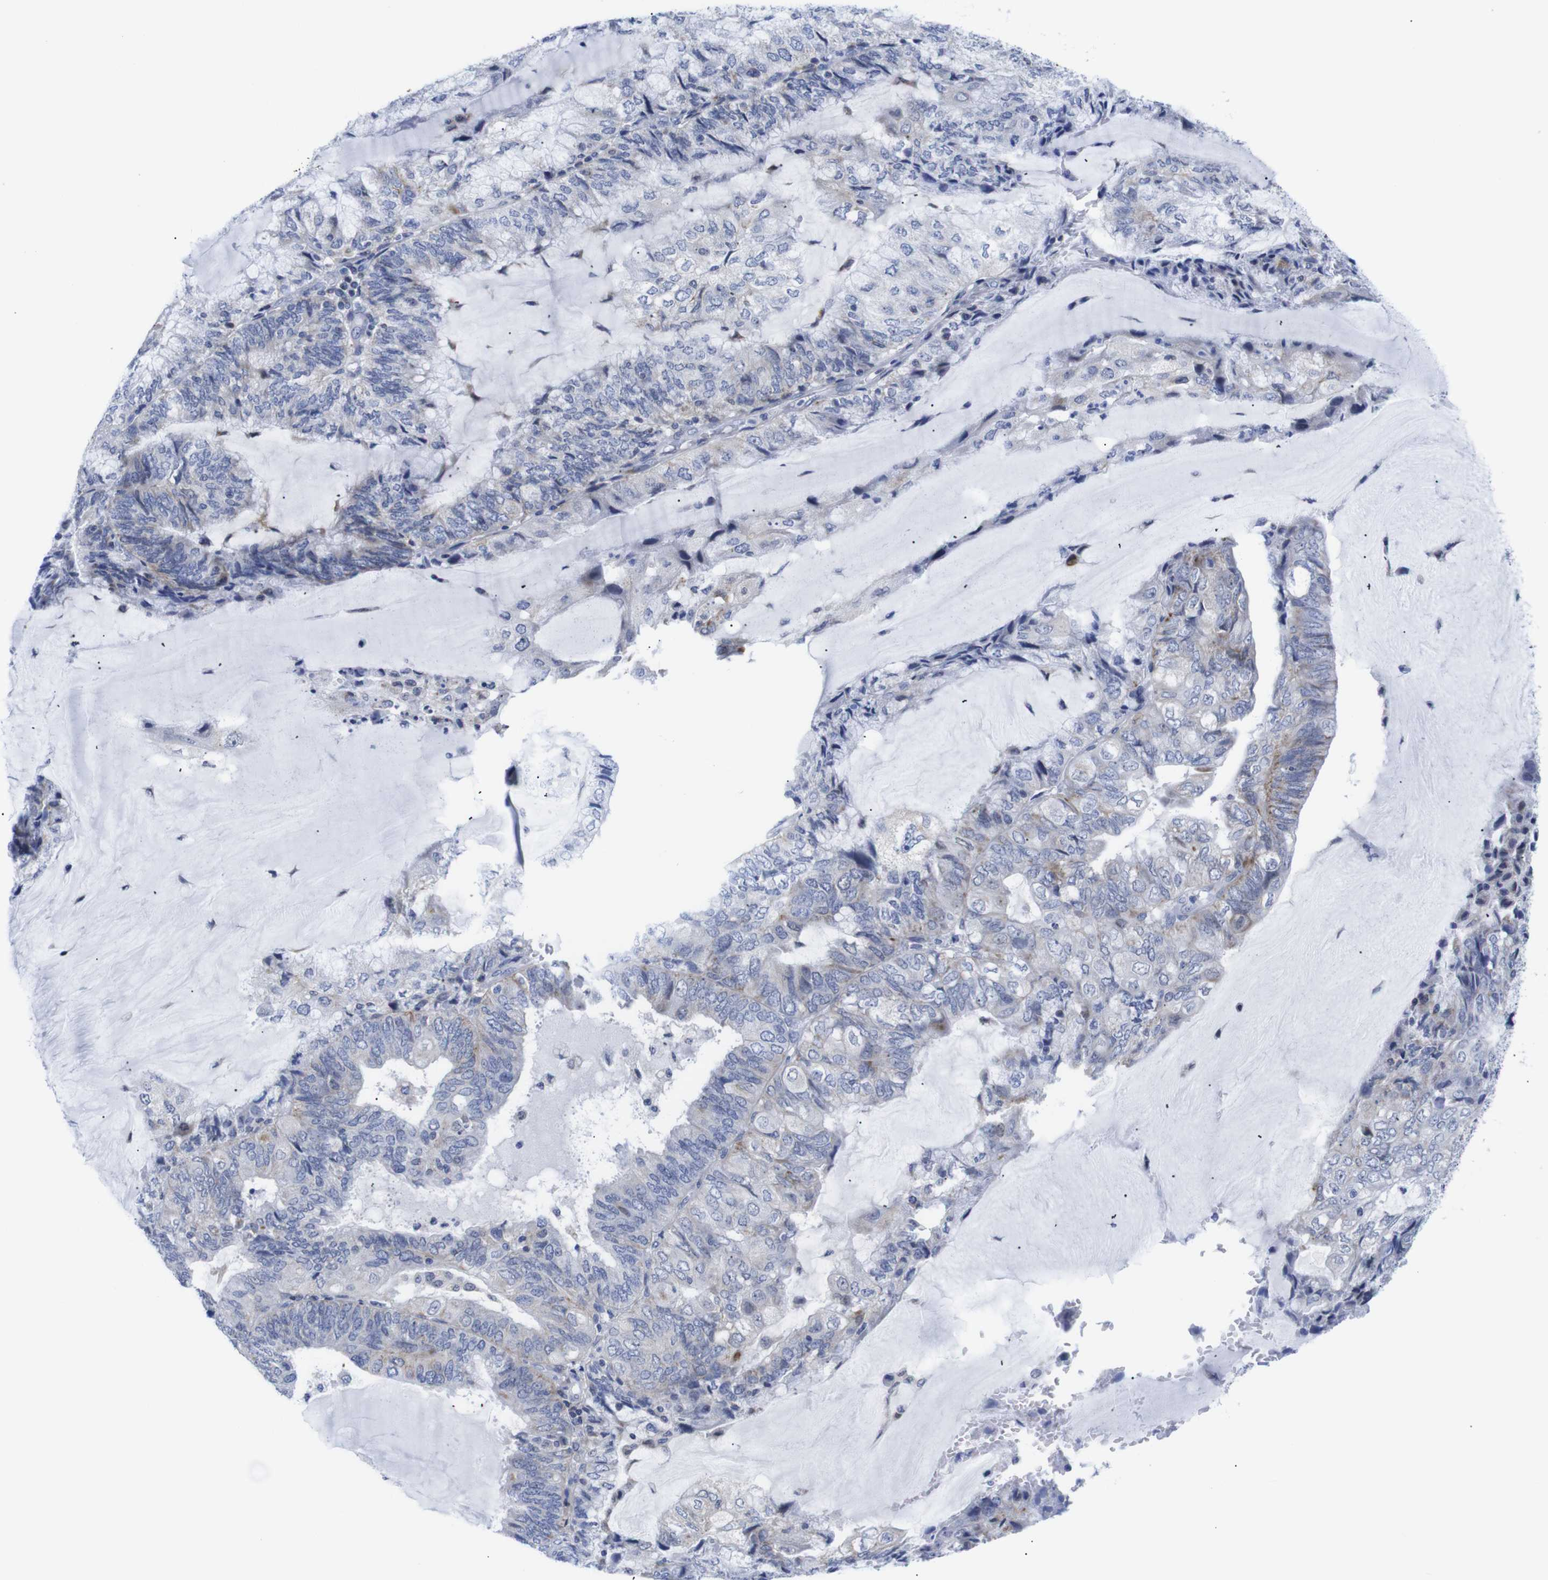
{"staining": {"intensity": "negative", "quantity": "none", "location": "none"}, "tissue": "endometrial cancer", "cell_type": "Tumor cells", "image_type": "cancer", "snomed": [{"axis": "morphology", "description": "Adenocarcinoma, NOS"}, {"axis": "topography", "description": "Endometrium"}], "caption": "The IHC image has no significant positivity in tumor cells of endometrial cancer tissue. (DAB IHC with hematoxylin counter stain).", "gene": "LRRC55", "patient": {"sex": "female", "age": 81}}